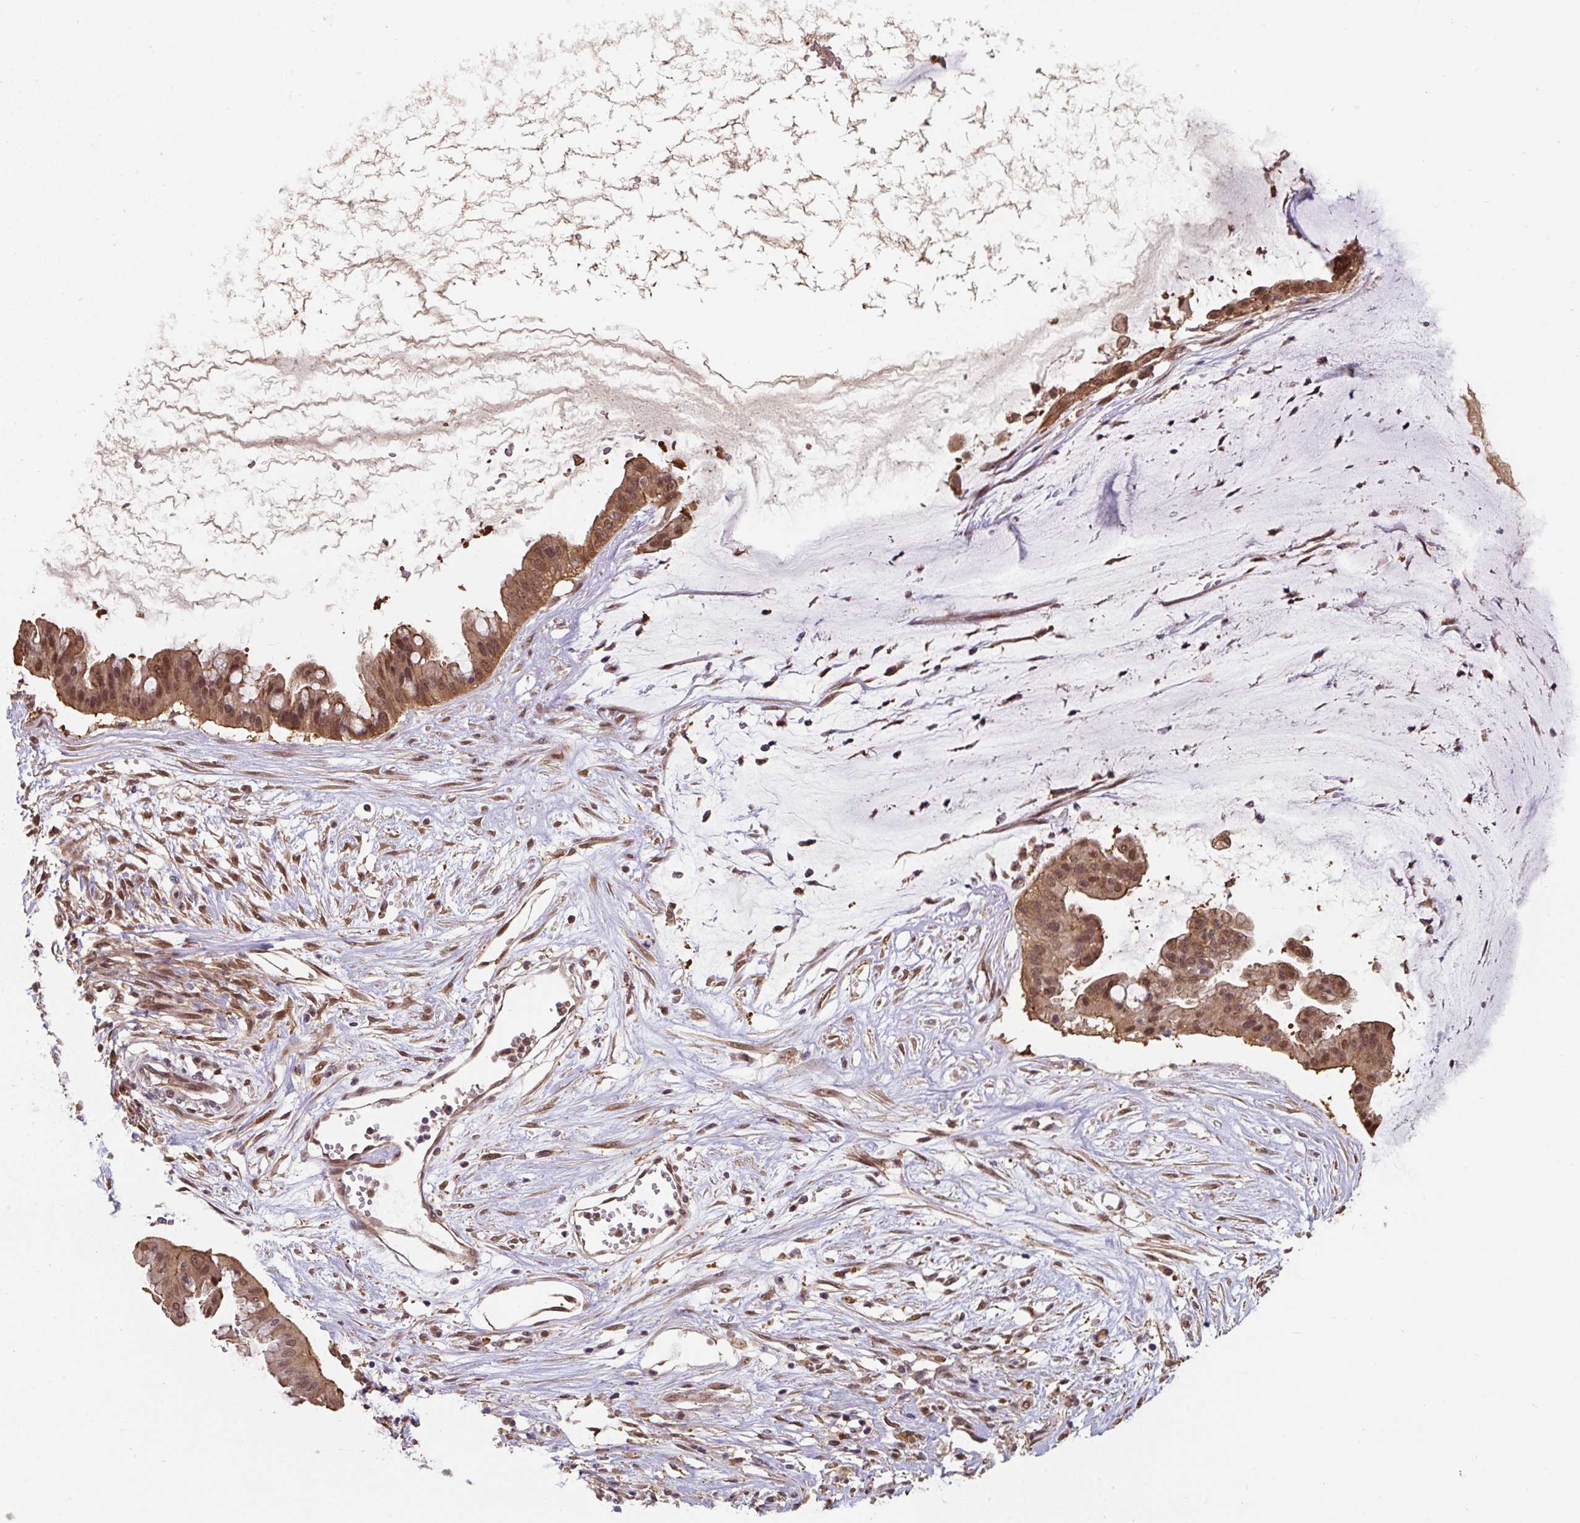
{"staining": {"intensity": "moderate", "quantity": ">75%", "location": "cytoplasmic/membranous,nuclear"}, "tissue": "ovarian cancer", "cell_type": "Tumor cells", "image_type": "cancer", "snomed": [{"axis": "morphology", "description": "Cystadenocarcinoma, mucinous, NOS"}, {"axis": "topography", "description": "Ovary"}], "caption": "Immunohistochemistry (IHC) staining of ovarian mucinous cystadenocarcinoma, which reveals medium levels of moderate cytoplasmic/membranous and nuclear positivity in about >75% of tumor cells indicating moderate cytoplasmic/membranous and nuclear protein positivity. The staining was performed using DAB (brown) for protein detection and nuclei were counterstained in hematoxylin (blue).", "gene": "ST13", "patient": {"sex": "female", "age": 73}}